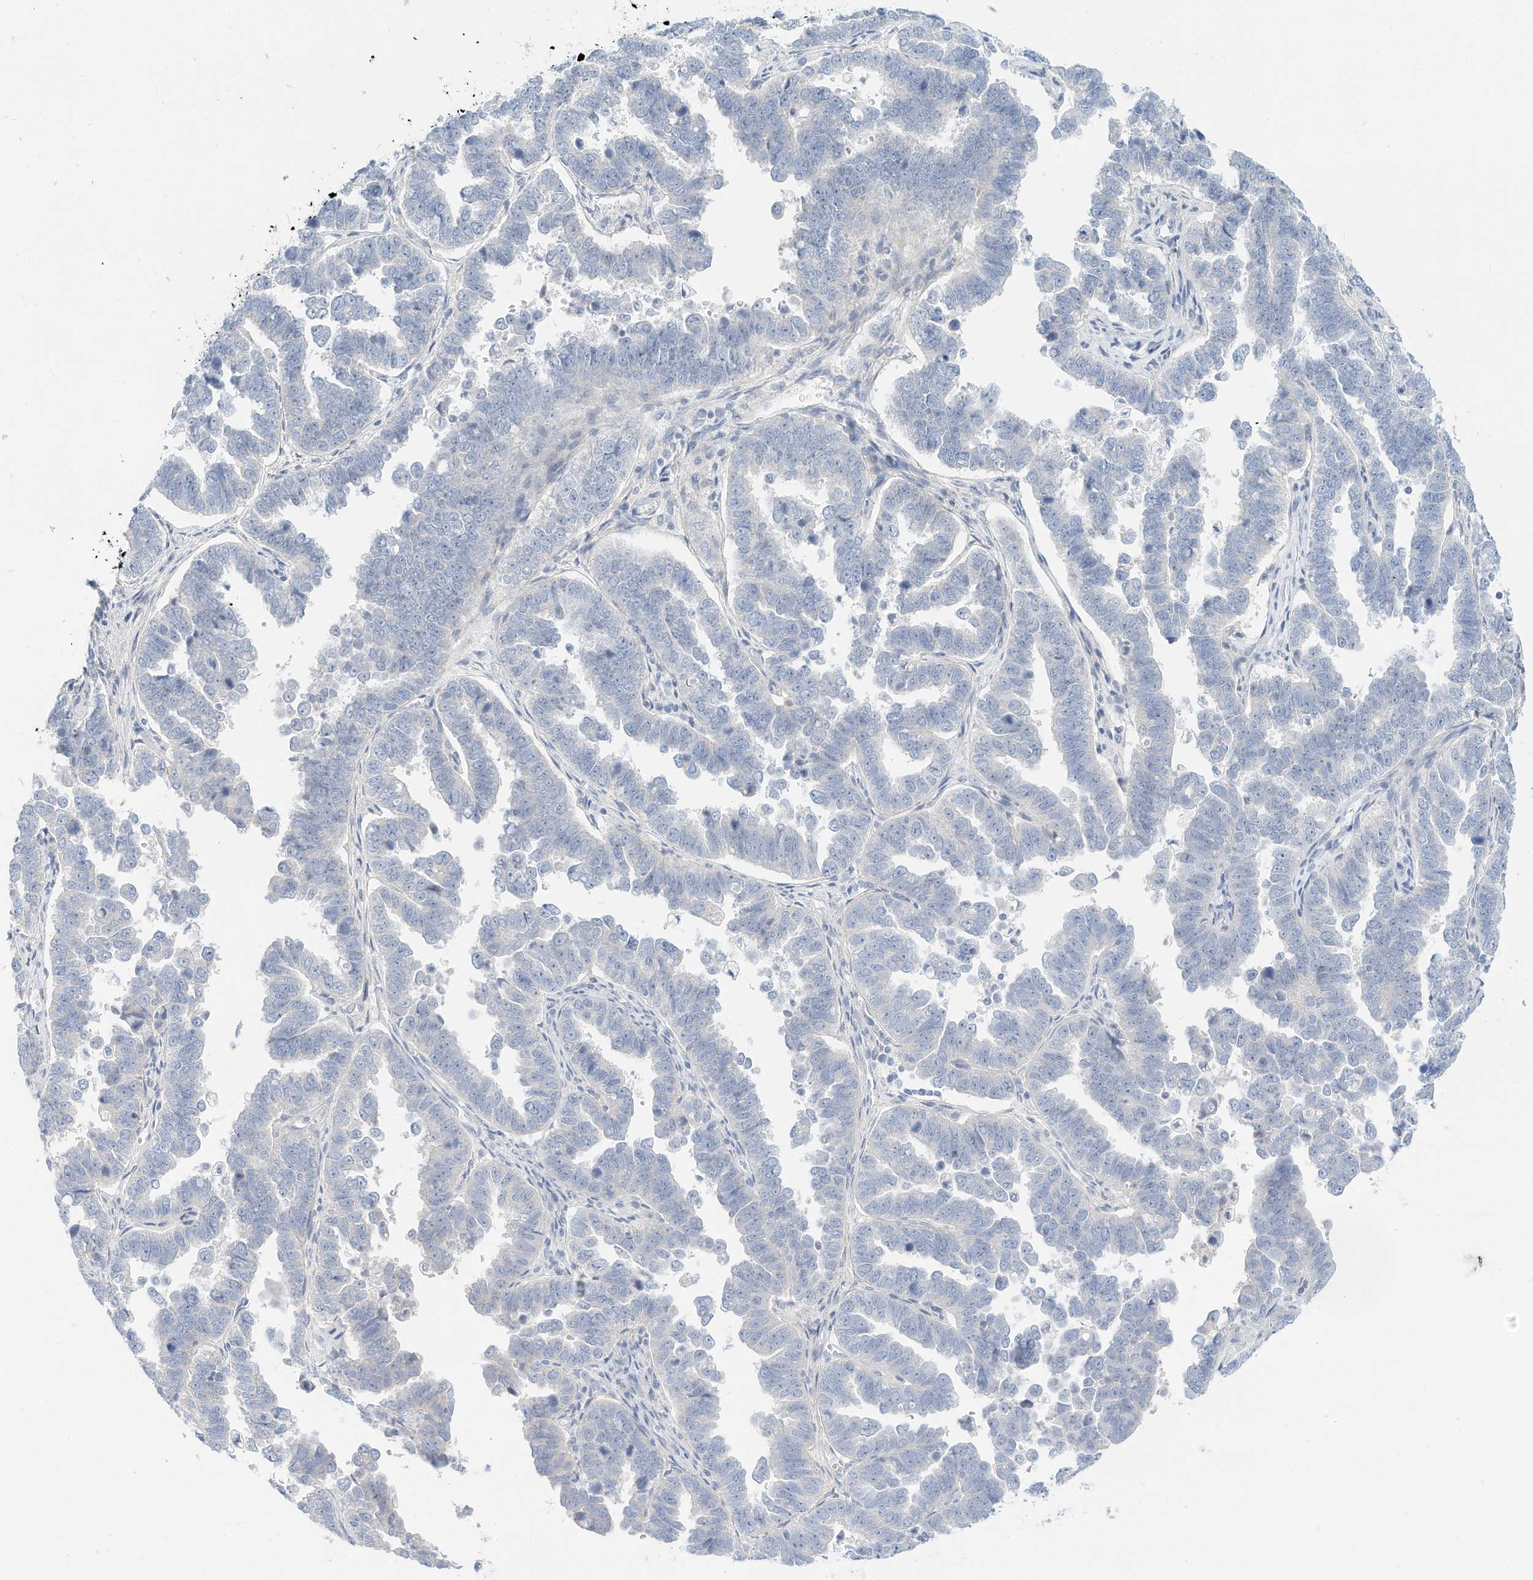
{"staining": {"intensity": "negative", "quantity": "none", "location": "none"}, "tissue": "endometrial cancer", "cell_type": "Tumor cells", "image_type": "cancer", "snomed": [{"axis": "morphology", "description": "Adenocarcinoma, NOS"}, {"axis": "topography", "description": "Endometrium"}], "caption": "Tumor cells are negative for brown protein staining in endometrial cancer.", "gene": "SPOCD1", "patient": {"sex": "female", "age": 75}}